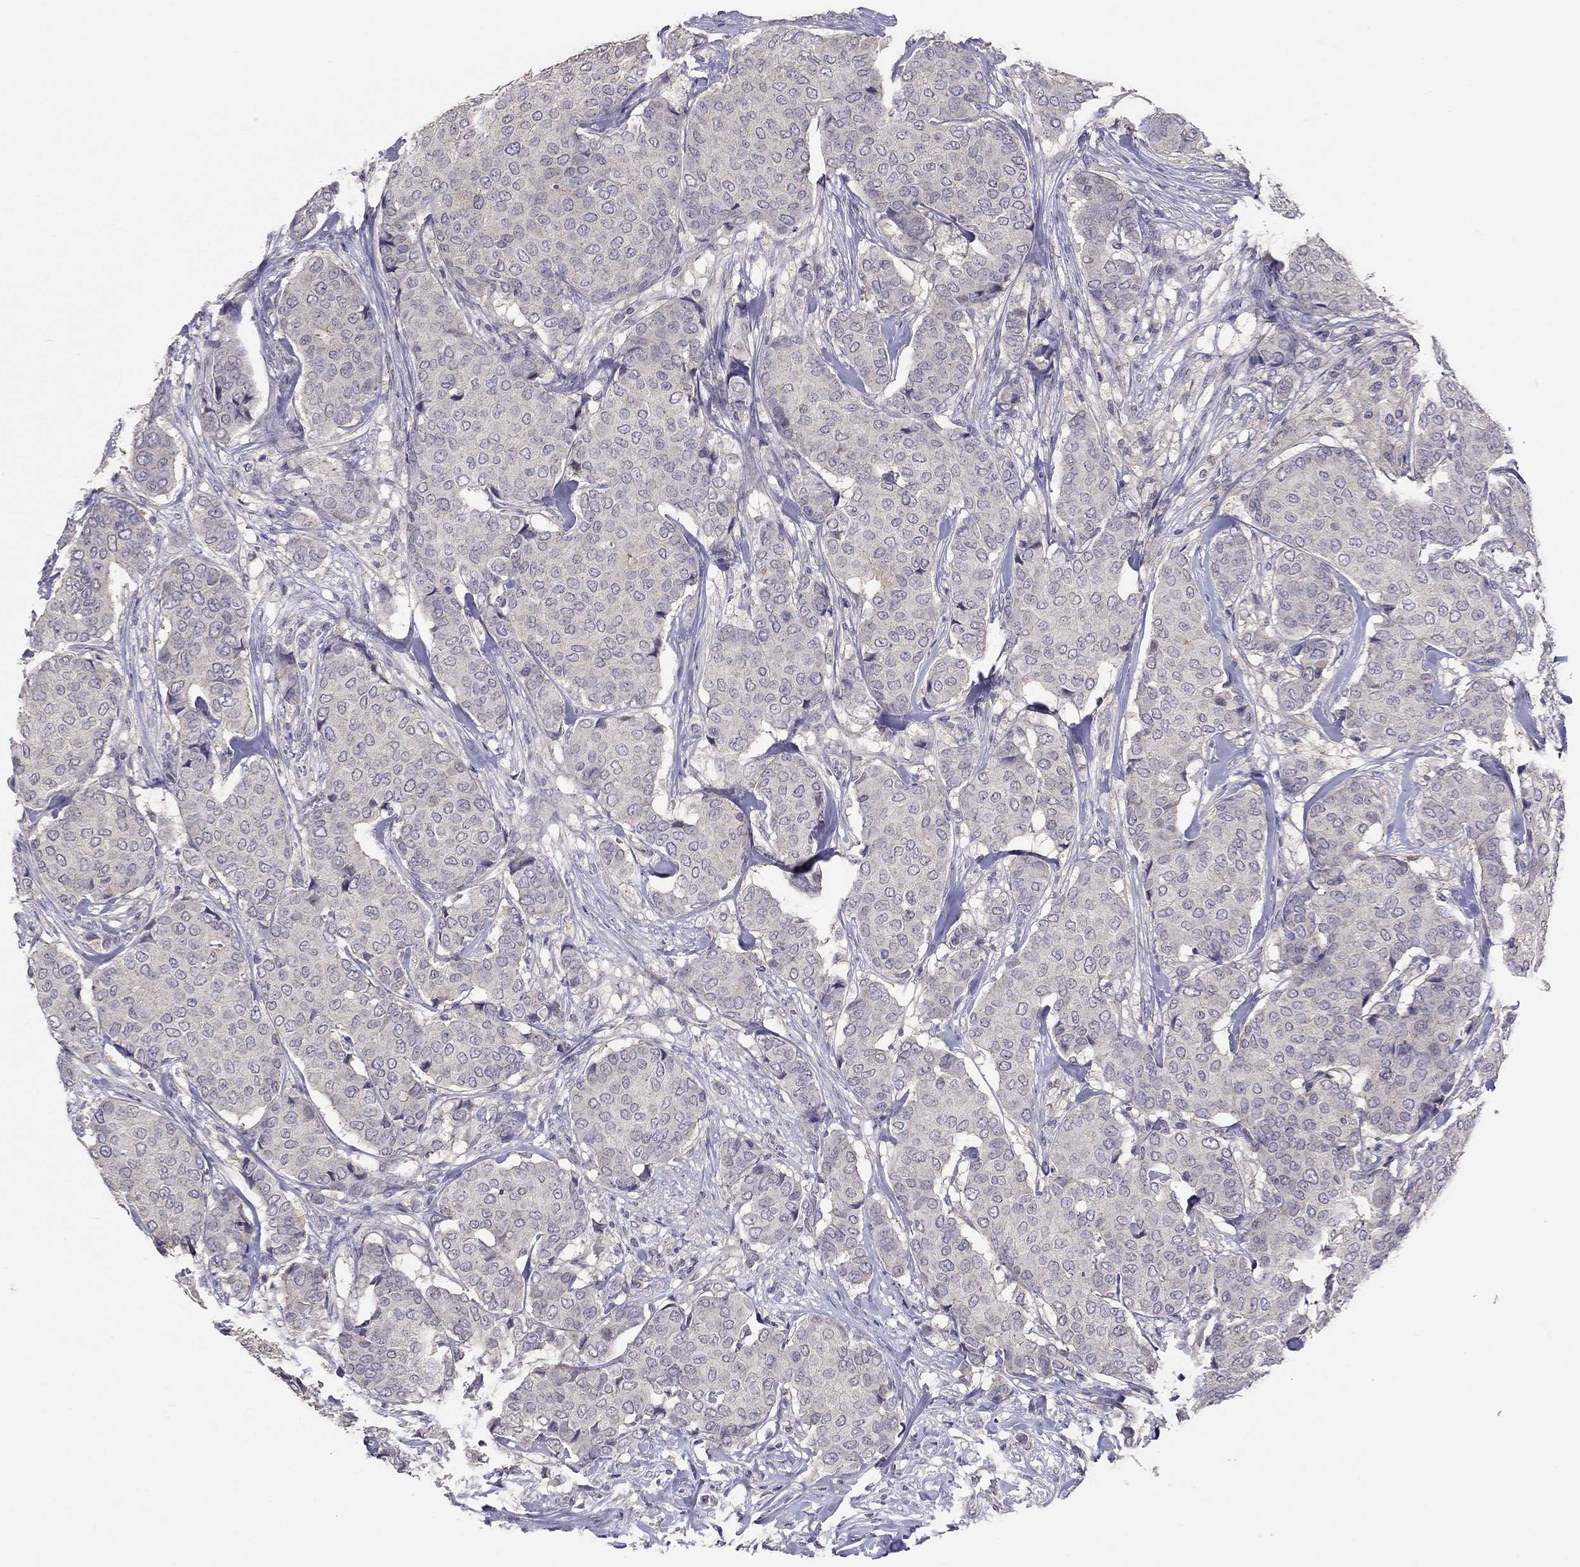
{"staining": {"intensity": "negative", "quantity": "none", "location": "none"}, "tissue": "breast cancer", "cell_type": "Tumor cells", "image_type": "cancer", "snomed": [{"axis": "morphology", "description": "Duct carcinoma"}, {"axis": "topography", "description": "Breast"}], "caption": "A high-resolution image shows IHC staining of breast cancer, which reveals no significant staining in tumor cells.", "gene": "RTP5", "patient": {"sex": "female", "age": 75}}